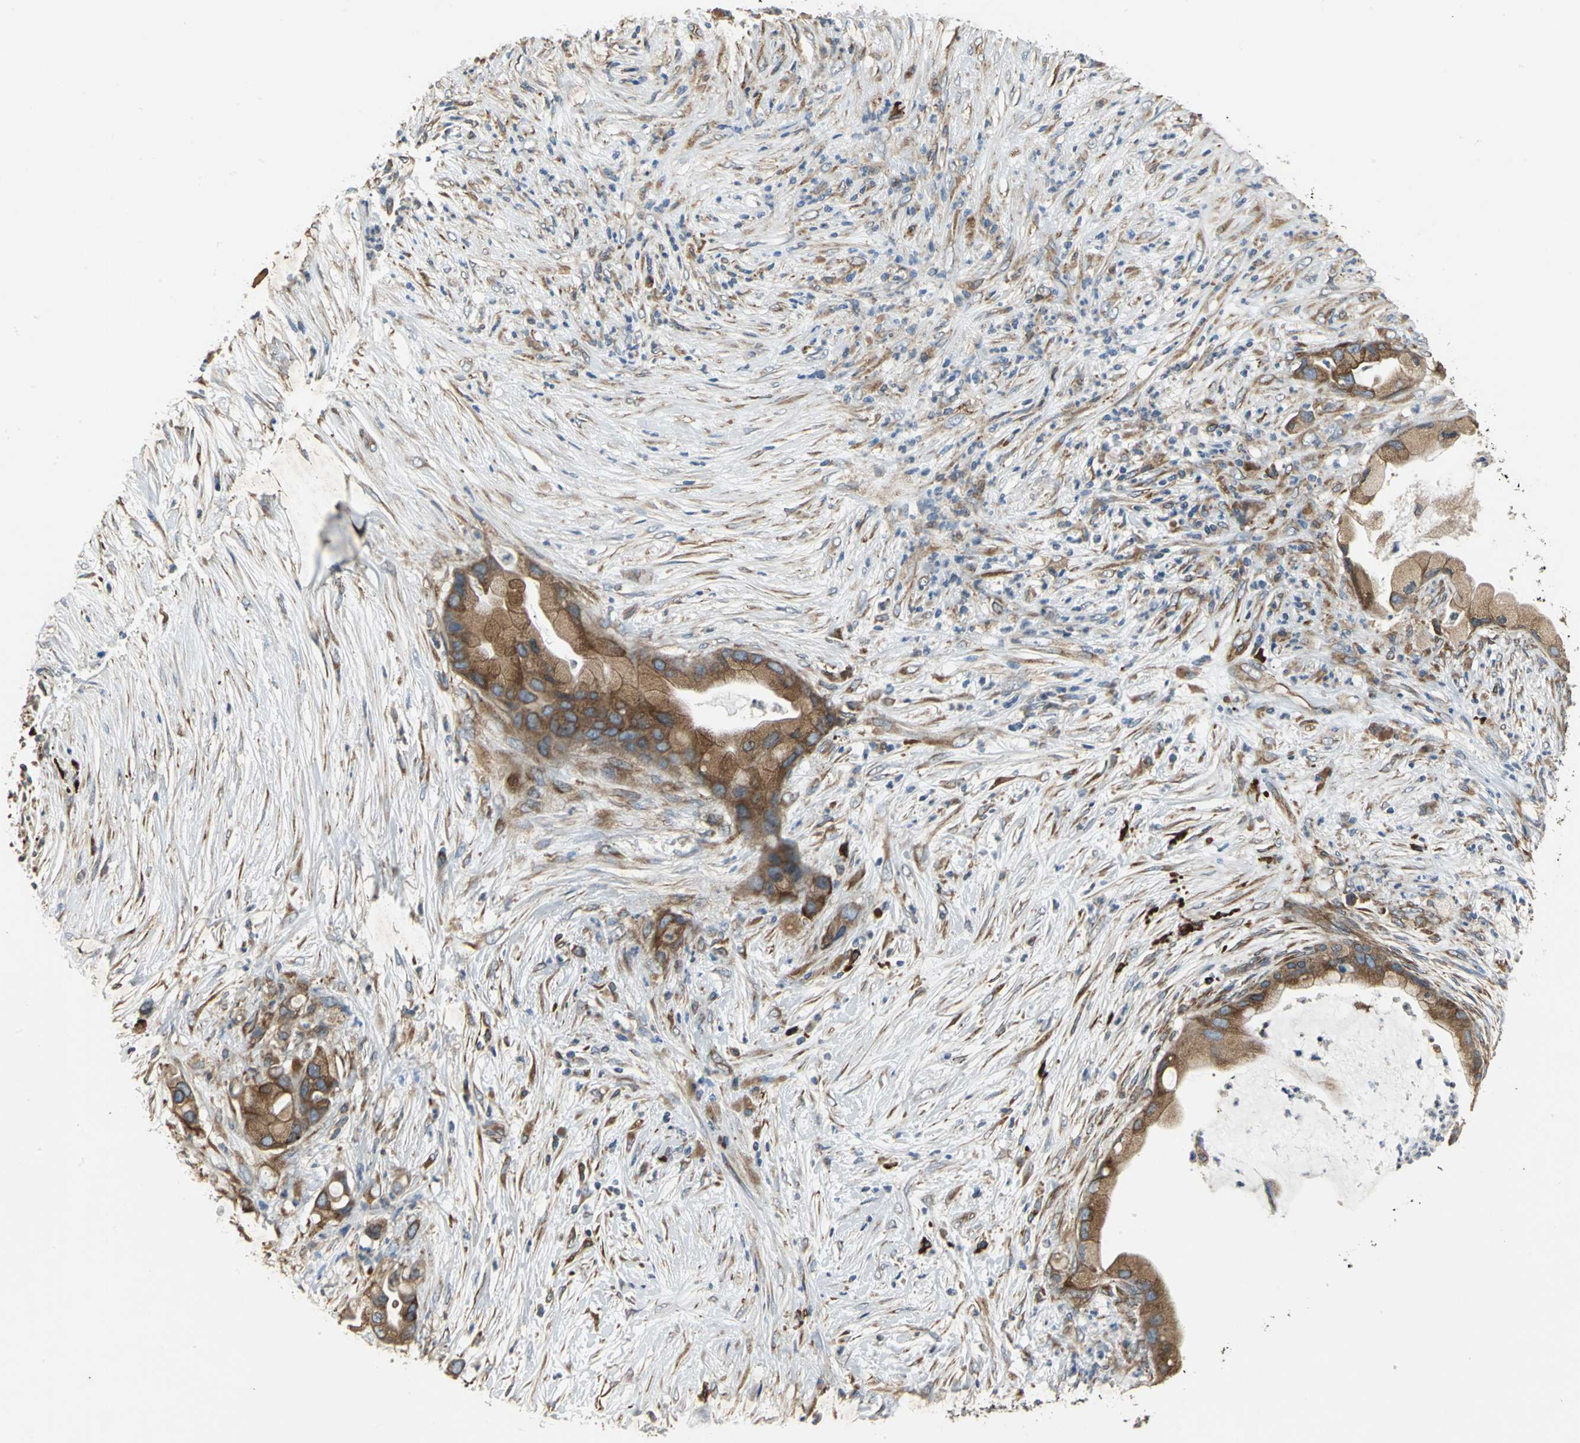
{"staining": {"intensity": "strong", "quantity": ">75%", "location": "cytoplasmic/membranous"}, "tissue": "pancreatic cancer", "cell_type": "Tumor cells", "image_type": "cancer", "snomed": [{"axis": "morphology", "description": "Adenocarcinoma, NOS"}, {"axis": "topography", "description": "Pancreas"}], "caption": "Immunohistochemistry micrograph of neoplastic tissue: human pancreatic adenocarcinoma stained using immunohistochemistry (IHC) displays high levels of strong protein expression localized specifically in the cytoplasmic/membranous of tumor cells, appearing as a cytoplasmic/membranous brown color.", "gene": "SYVN1", "patient": {"sex": "female", "age": 59}}